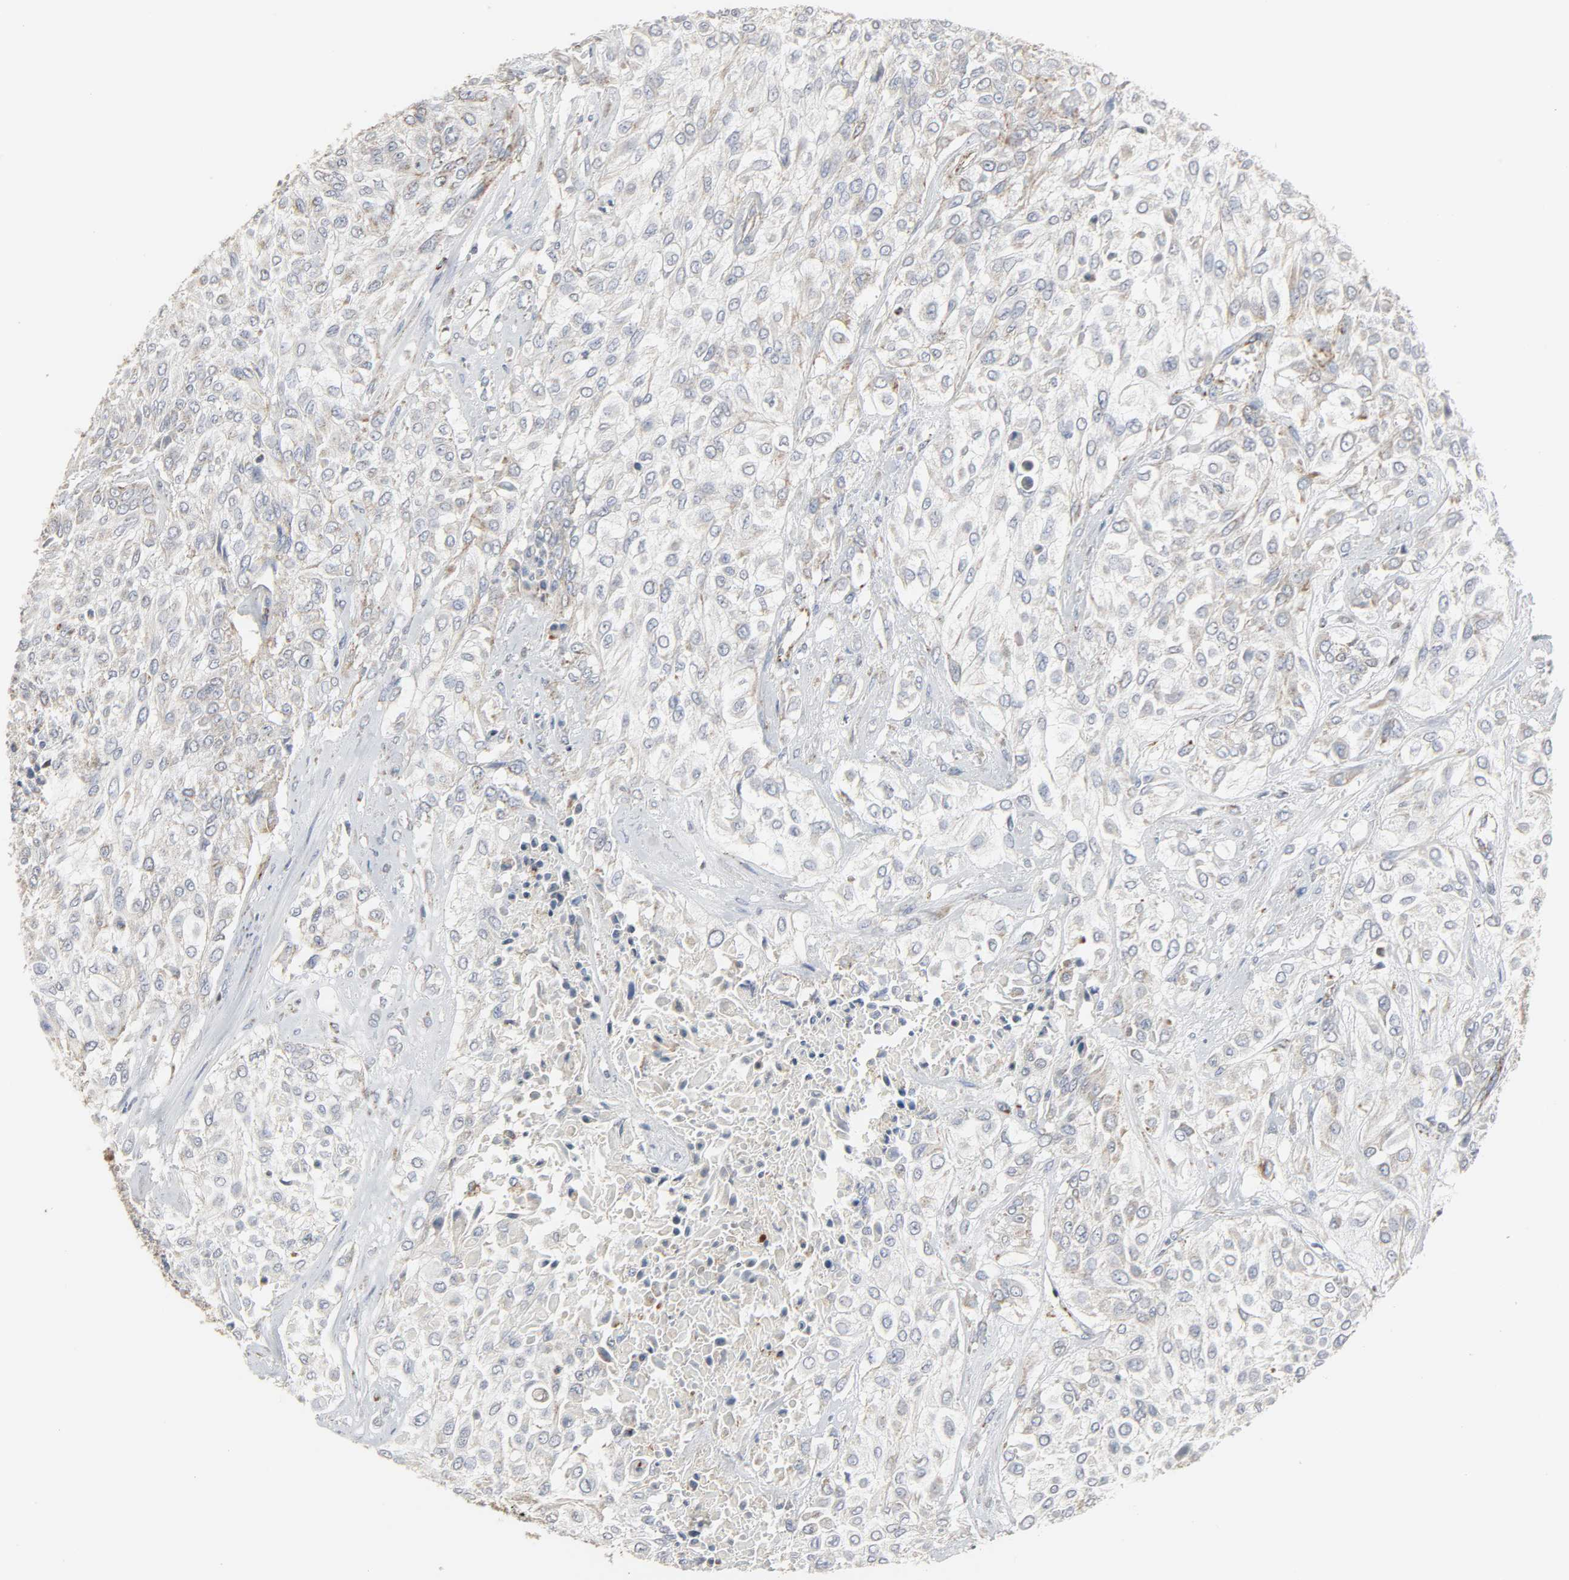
{"staining": {"intensity": "weak", "quantity": "<25%", "location": "cytoplasmic/membranous"}, "tissue": "urothelial cancer", "cell_type": "Tumor cells", "image_type": "cancer", "snomed": [{"axis": "morphology", "description": "Urothelial carcinoma, High grade"}, {"axis": "topography", "description": "Urinary bladder"}], "caption": "IHC histopathology image of neoplastic tissue: urothelial cancer stained with DAB (3,3'-diaminobenzidine) shows no significant protein positivity in tumor cells.", "gene": "ACAT1", "patient": {"sex": "male", "age": 57}}